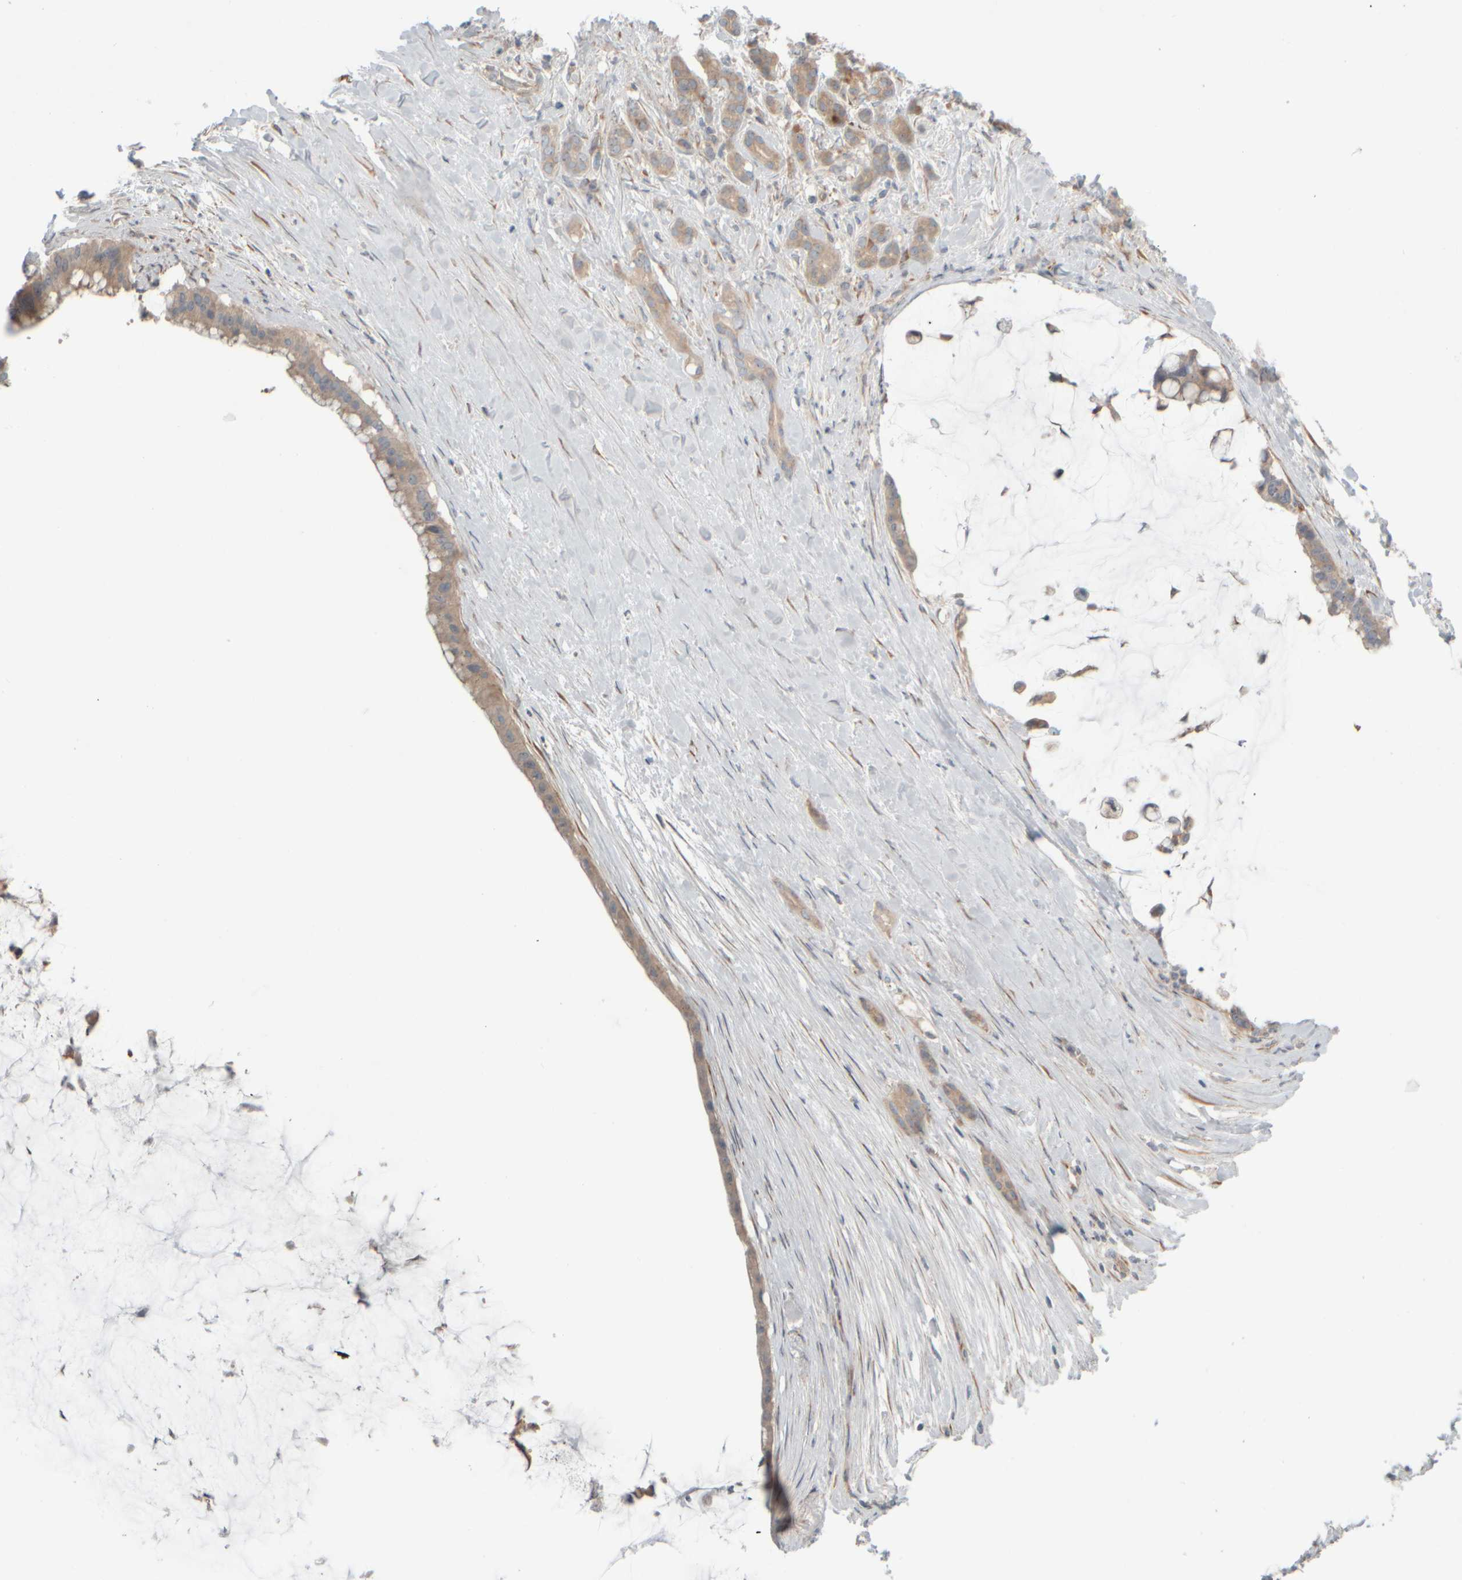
{"staining": {"intensity": "weak", "quantity": ">75%", "location": "cytoplasmic/membranous"}, "tissue": "pancreatic cancer", "cell_type": "Tumor cells", "image_type": "cancer", "snomed": [{"axis": "morphology", "description": "Adenocarcinoma, NOS"}, {"axis": "topography", "description": "Pancreas"}], "caption": "An immunohistochemistry (IHC) histopathology image of tumor tissue is shown. Protein staining in brown highlights weak cytoplasmic/membranous positivity in pancreatic adenocarcinoma within tumor cells.", "gene": "HGS", "patient": {"sex": "male", "age": 41}}